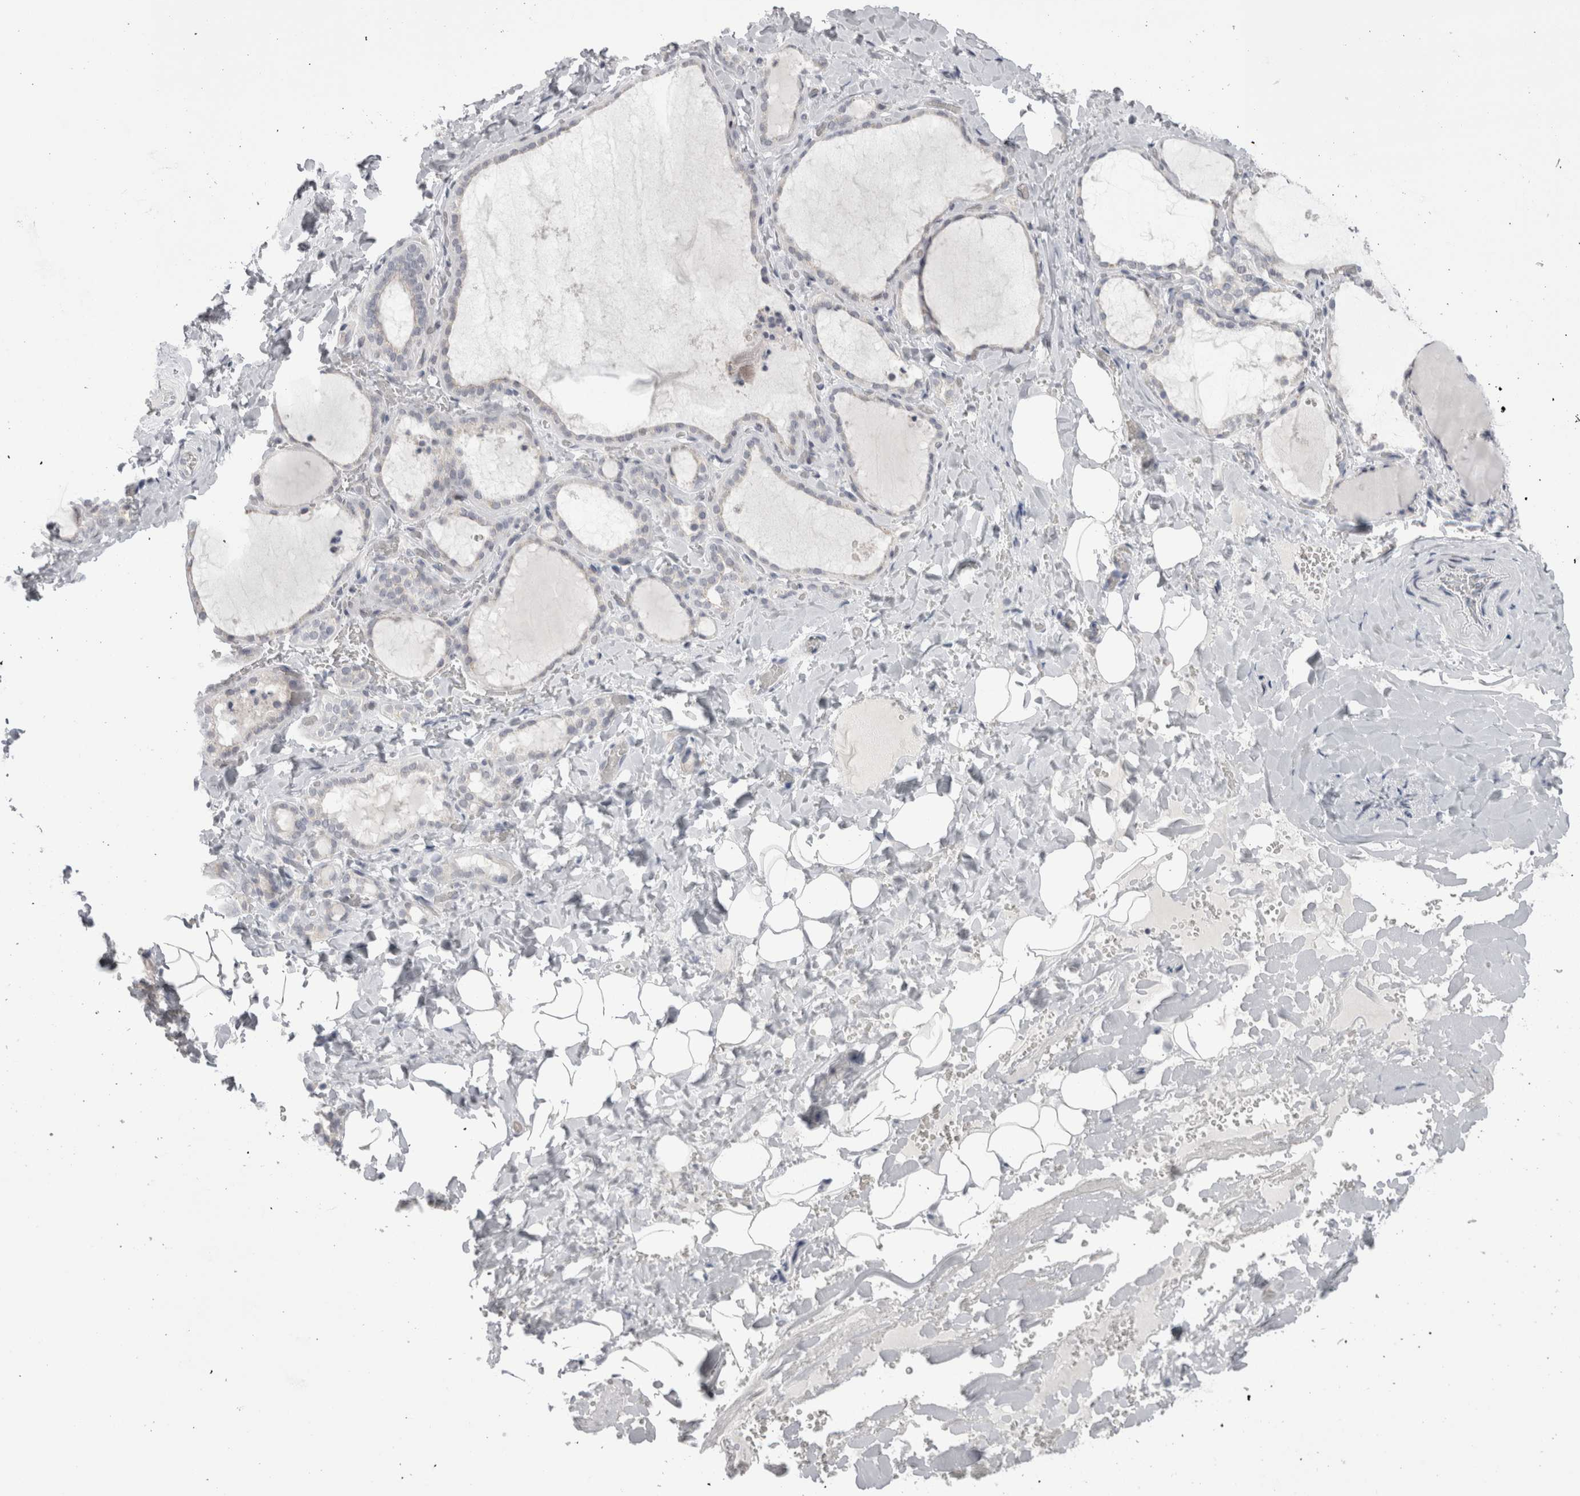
{"staining": {"intensity": "negative", "quantity": "none", "location": "none"}, "tissue": "thyroid gland", "cell_type": "Glandular cells", "image_type": "normal", "snomed": [{"axis": "morphology", "description": "Normal tissue, NOS"}, {"axis": "topography", "description": "Thyroid gland"}], "caption": "This is an immunohistochemistry (IHC) image of normal thyroid gland. There is no expression in glandular cells.", "gene": "FNDC8", "patient": {"sex": "female", "age": 22}}